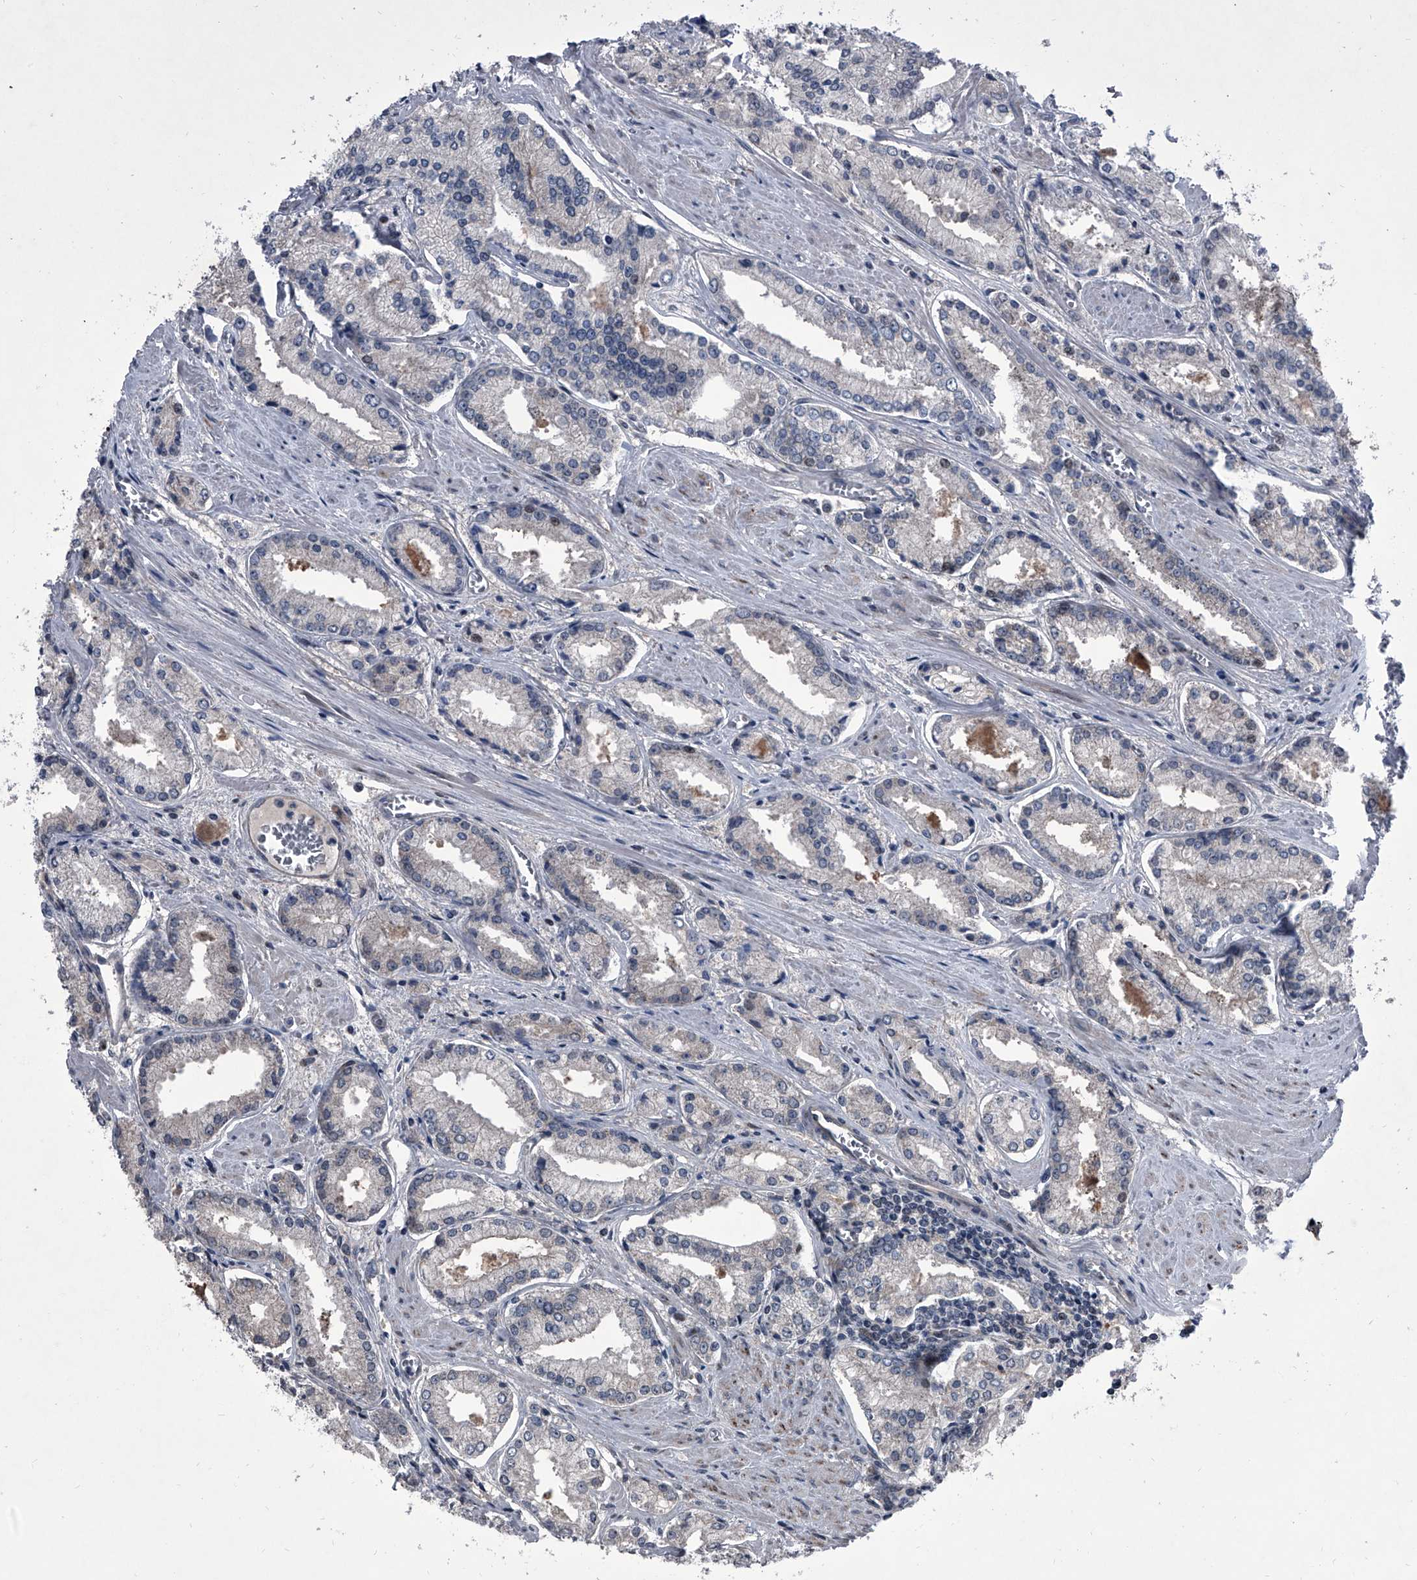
{"staining": {"intensity": "negative", "quantity": "none", "location": "none"}, "tissue": "prostate cancer", "cell_type": "Tumor cells", "image_type": "cancer", "snomed": [{"axis": "morphology", "description": "Adenocarcinoma, Low grade"}, {"axis": "topography", "description": "Prostate"}], "caption": "High power microscopy micrograph of an immunohistochemistry (IHC) micrograph of low-grade adenocarcinoma (prostate), revealing no significant staining in tumor cells.", "gene": "ELK4", "patient": {"sex": "male", "age": 54}}